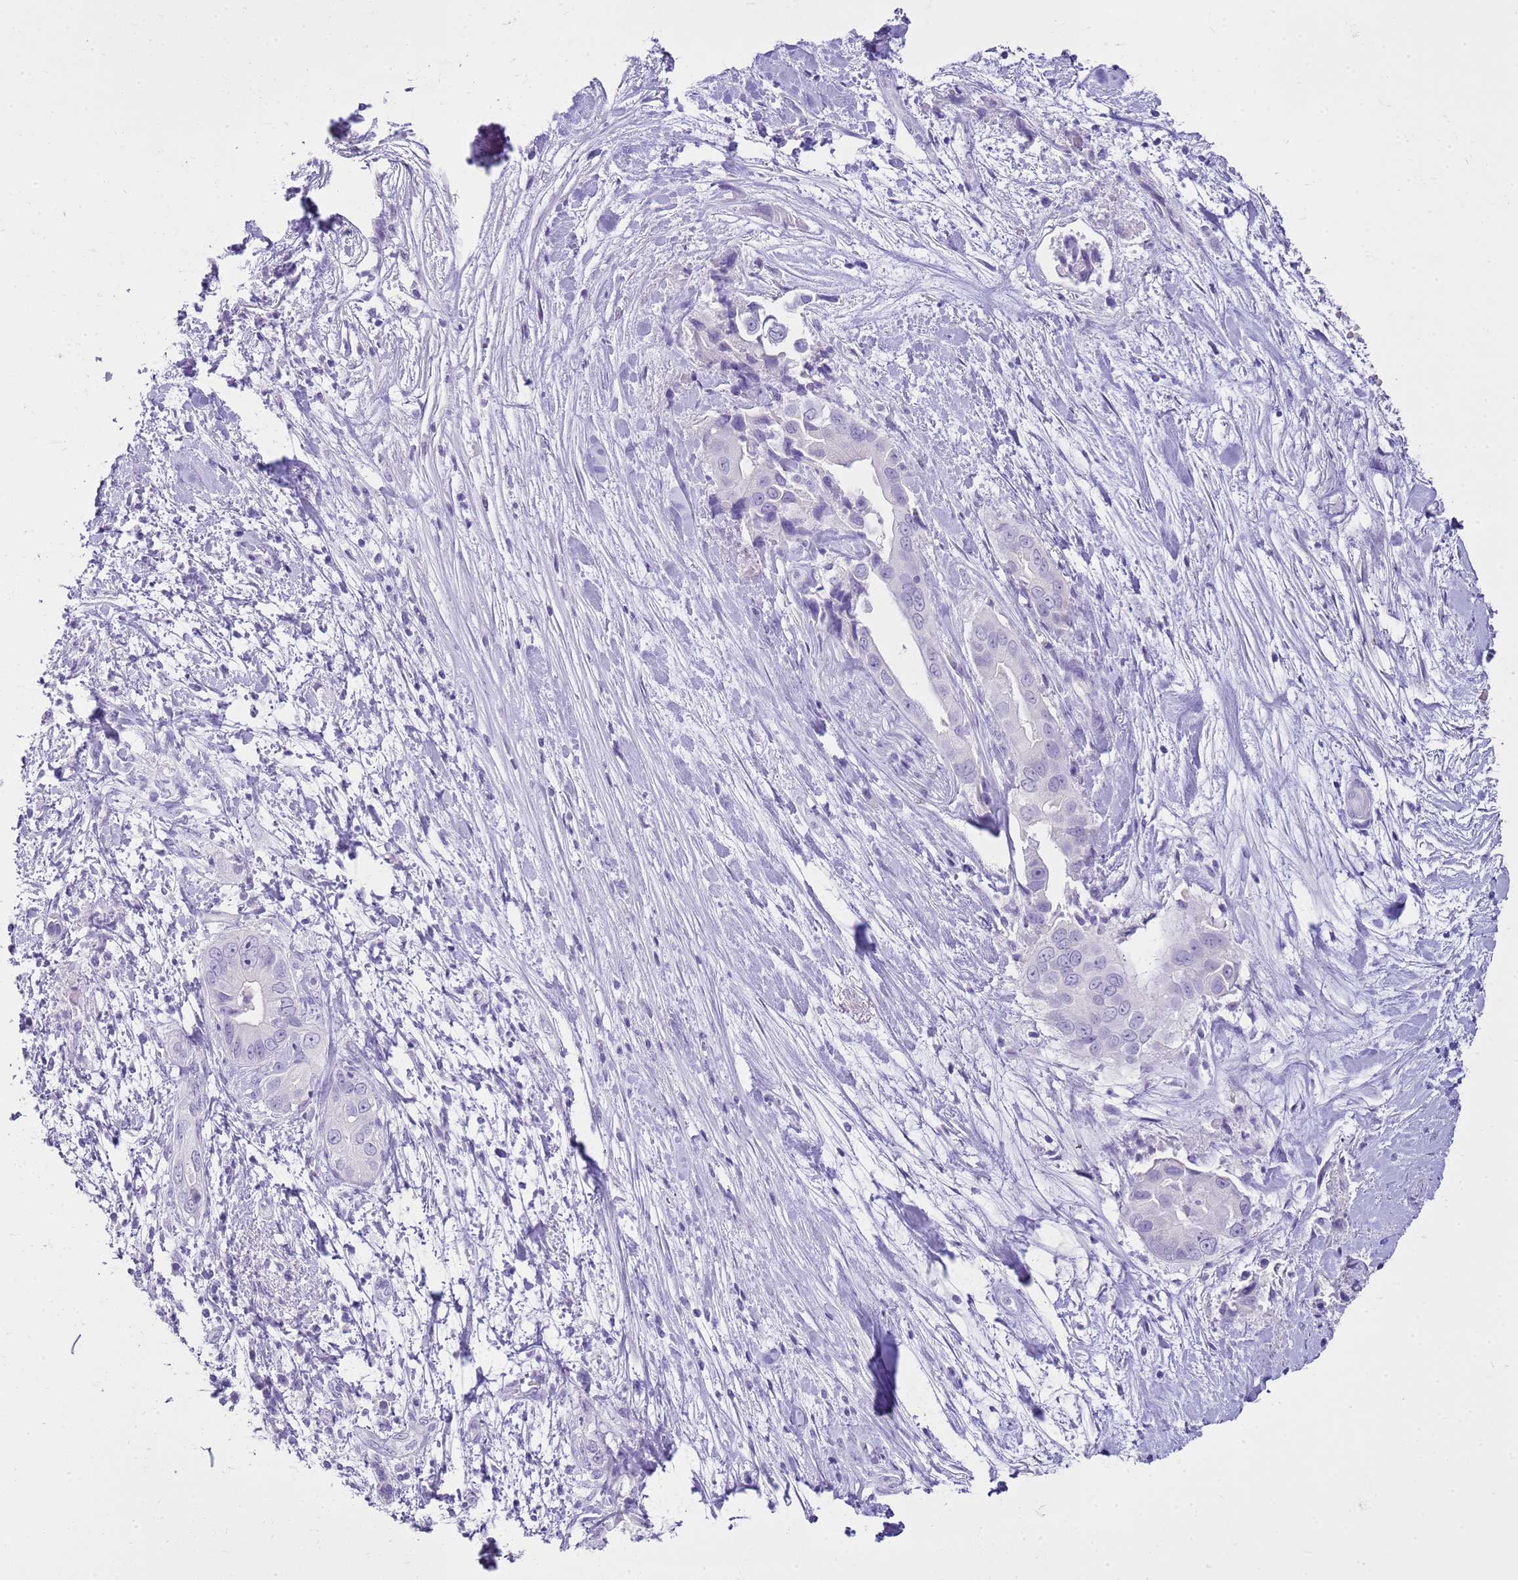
{"staining": {"intensity": "negative", "quantity": "none", "location": "none"}, "tissue": "pancreatic cancer", "cell_type": "Tumor cells", "image_type": "cancer", "snomed": [{"axis": "morphology", "description": "Adenocarcinoma, NOS"}, {"axis": "topography", "description": "Pancreas"}], "caption": "Pancreatic cancer (adenocarcinoma) stained for a protein using immunohistochemistry (IHC) exhibits no staining tumor cells.", "gene": "CA8", "patient": {"sex": "female", "age": 78}}